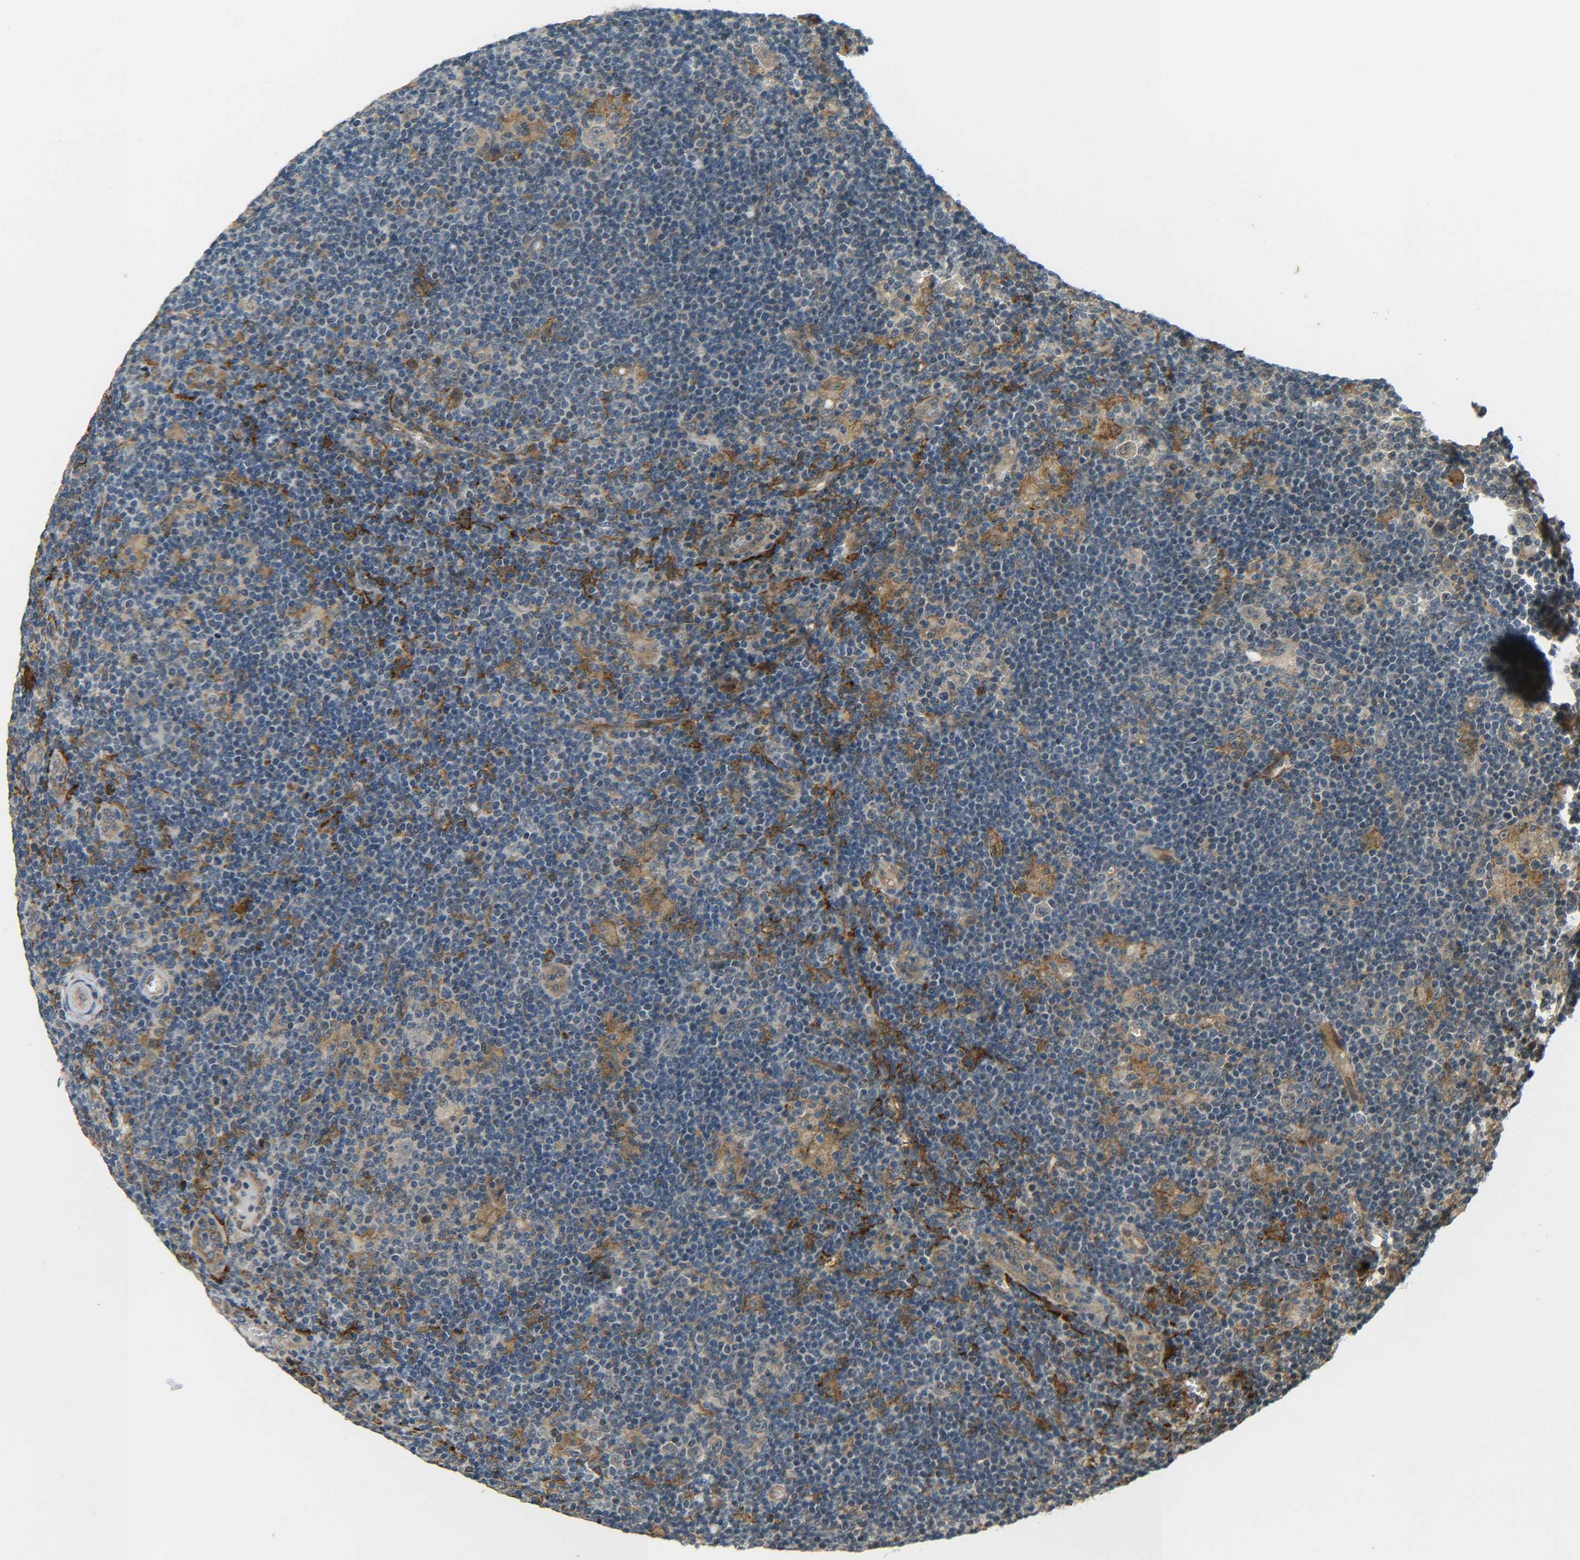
{"staining": {"intensity": "weak", "quantity": "25%-75%", "location": "cytoplasmic/membranous"}, "tissue": "lymphoma", "cell_type": "Tumor cells", "image_type": "cancer", "snomed": [{"axis": "morphology", "description": "Hodgkin's disease, NOS"}, {"axis": "topography", "description": "Lymph node"}], "caption": "Lymphoma tissue demonstrates weak cytoplasmic/membranous positivity in approximately 25%-75% of tumor cells, visualized by immunohistochemistry.", "gene": "DAB2", "patient": {"sex": "female", "age": 57}}